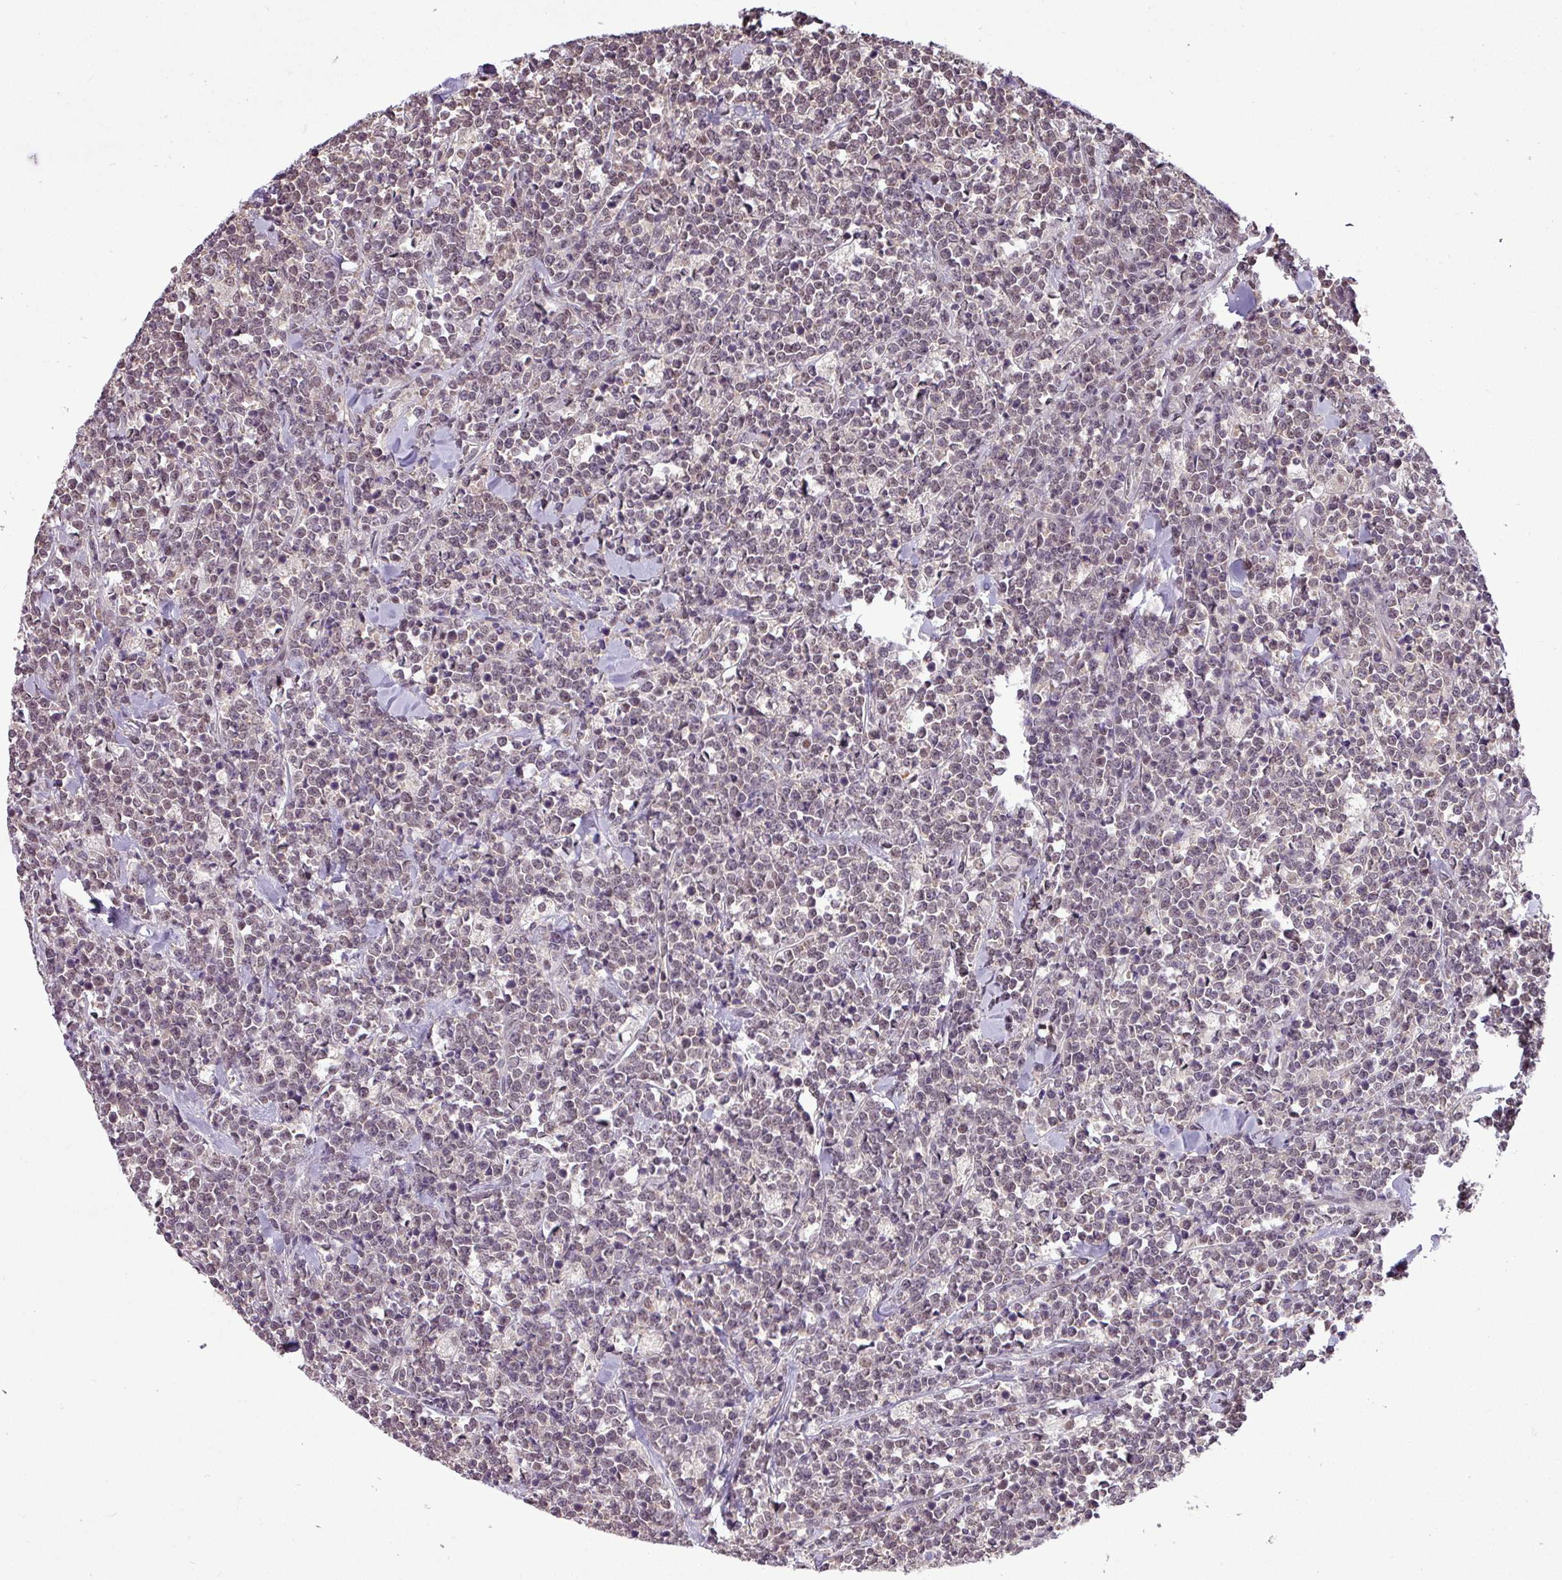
{"staining": {"intensity": "weak", "quantity": "25%-75%", "location": "nuclear"}, "tissue": "lymphoma", "cell_type": "Tumor cells", "image_type": "cancer", "snomed": [{"axis": "morphology", "description": "Malignant lymphoma, non-Hodgkin's type, High grade"}, {"axis": "topography", "description": "Small intestine"}, {"axis": "topography", "description": "Colon"}], "caption": "Brown immunohistochemical staining in malignant lymphoma, non-Hodgkin's type (high-grade) exhibits weak nuclear positivity in about 25%-75% of tumor cells.", "gene": "MFHAS1", "patient": {"sex": "male", "age": 8}}